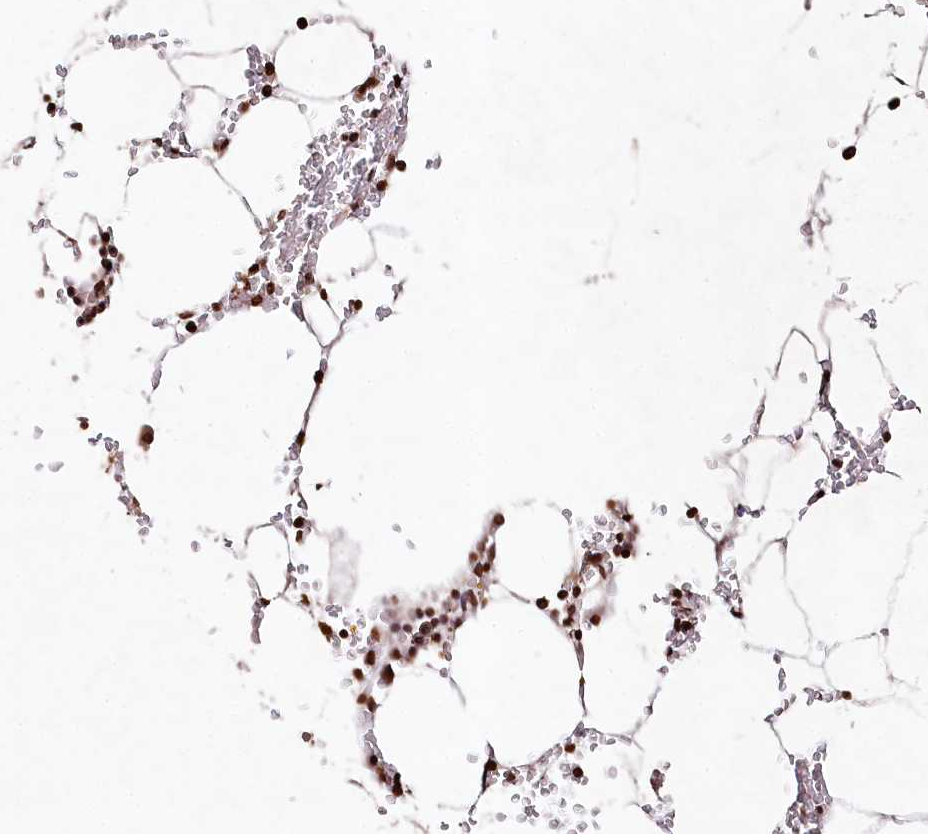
{"staining": {"intensity": "moderate", "quantity": ">75%", "location": "nuclear"}, "tissue": "bone marrow", "cell_type": "Hematopoietic cells", "image_type": "normal", "snomed": [{"axis": "morphology", "description": "Normal tissue, NOS"}, {"axis": "topography", "description": "Bone marrow"}], "caption": "Protein analysis of benign bone marrow exhibits moderate nuclear staining in approximately >75% of hematopoietic cells. (DAB (3,3'-diaminobenzidine) = brown stain, brightfield microscopy at high magnification).", "gene": "DMXL1", "patient": {"sex": "male", "age": 70}}